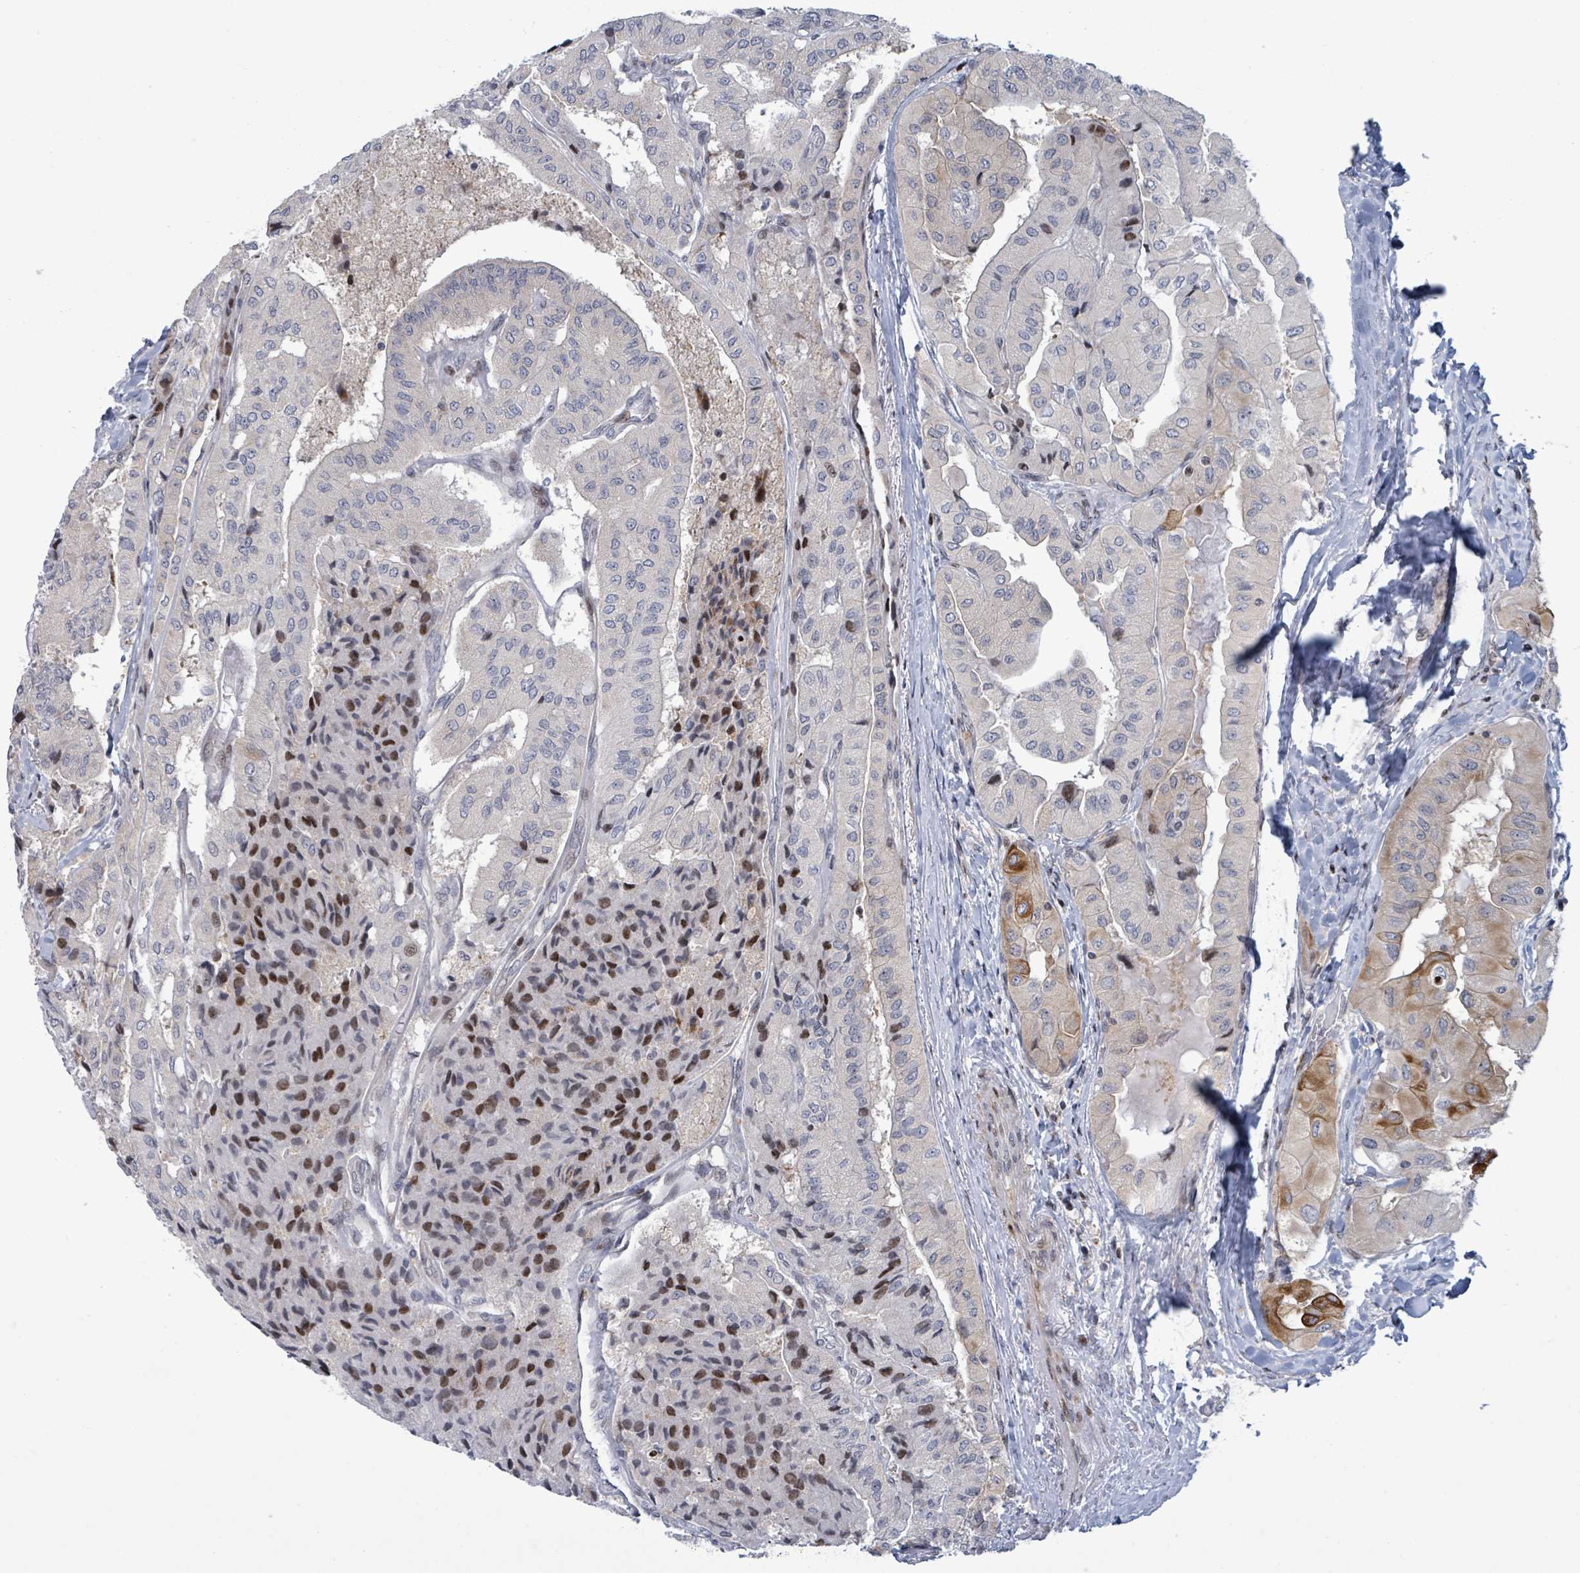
{"staining": {"intensity": "strong", "quantity": "25%-75%", "location": "cytoplasmic/membranous,nuclear"}, "tissue": "thyroid cancer", "cell_type": "Tumor cells", "image_type": "cancer", "snomed": [{"axis": "morphology", "description": "Normal tissue, NOS"}, {"axis": "morphology", "description": "Papillary adenocarcinoma, NOS"}, {"axis": "topography", "description": "Thyroid gland"}], "caption": "Papillary adenocarcinoma (thyroid) stained with a brown dye shows strong cytoplasmic/membranous and nuclear positive positivity in about 25%-75% of tumor cells.", "gene": "FNDC4", "patient": {"sex": "female", "age": 59}}